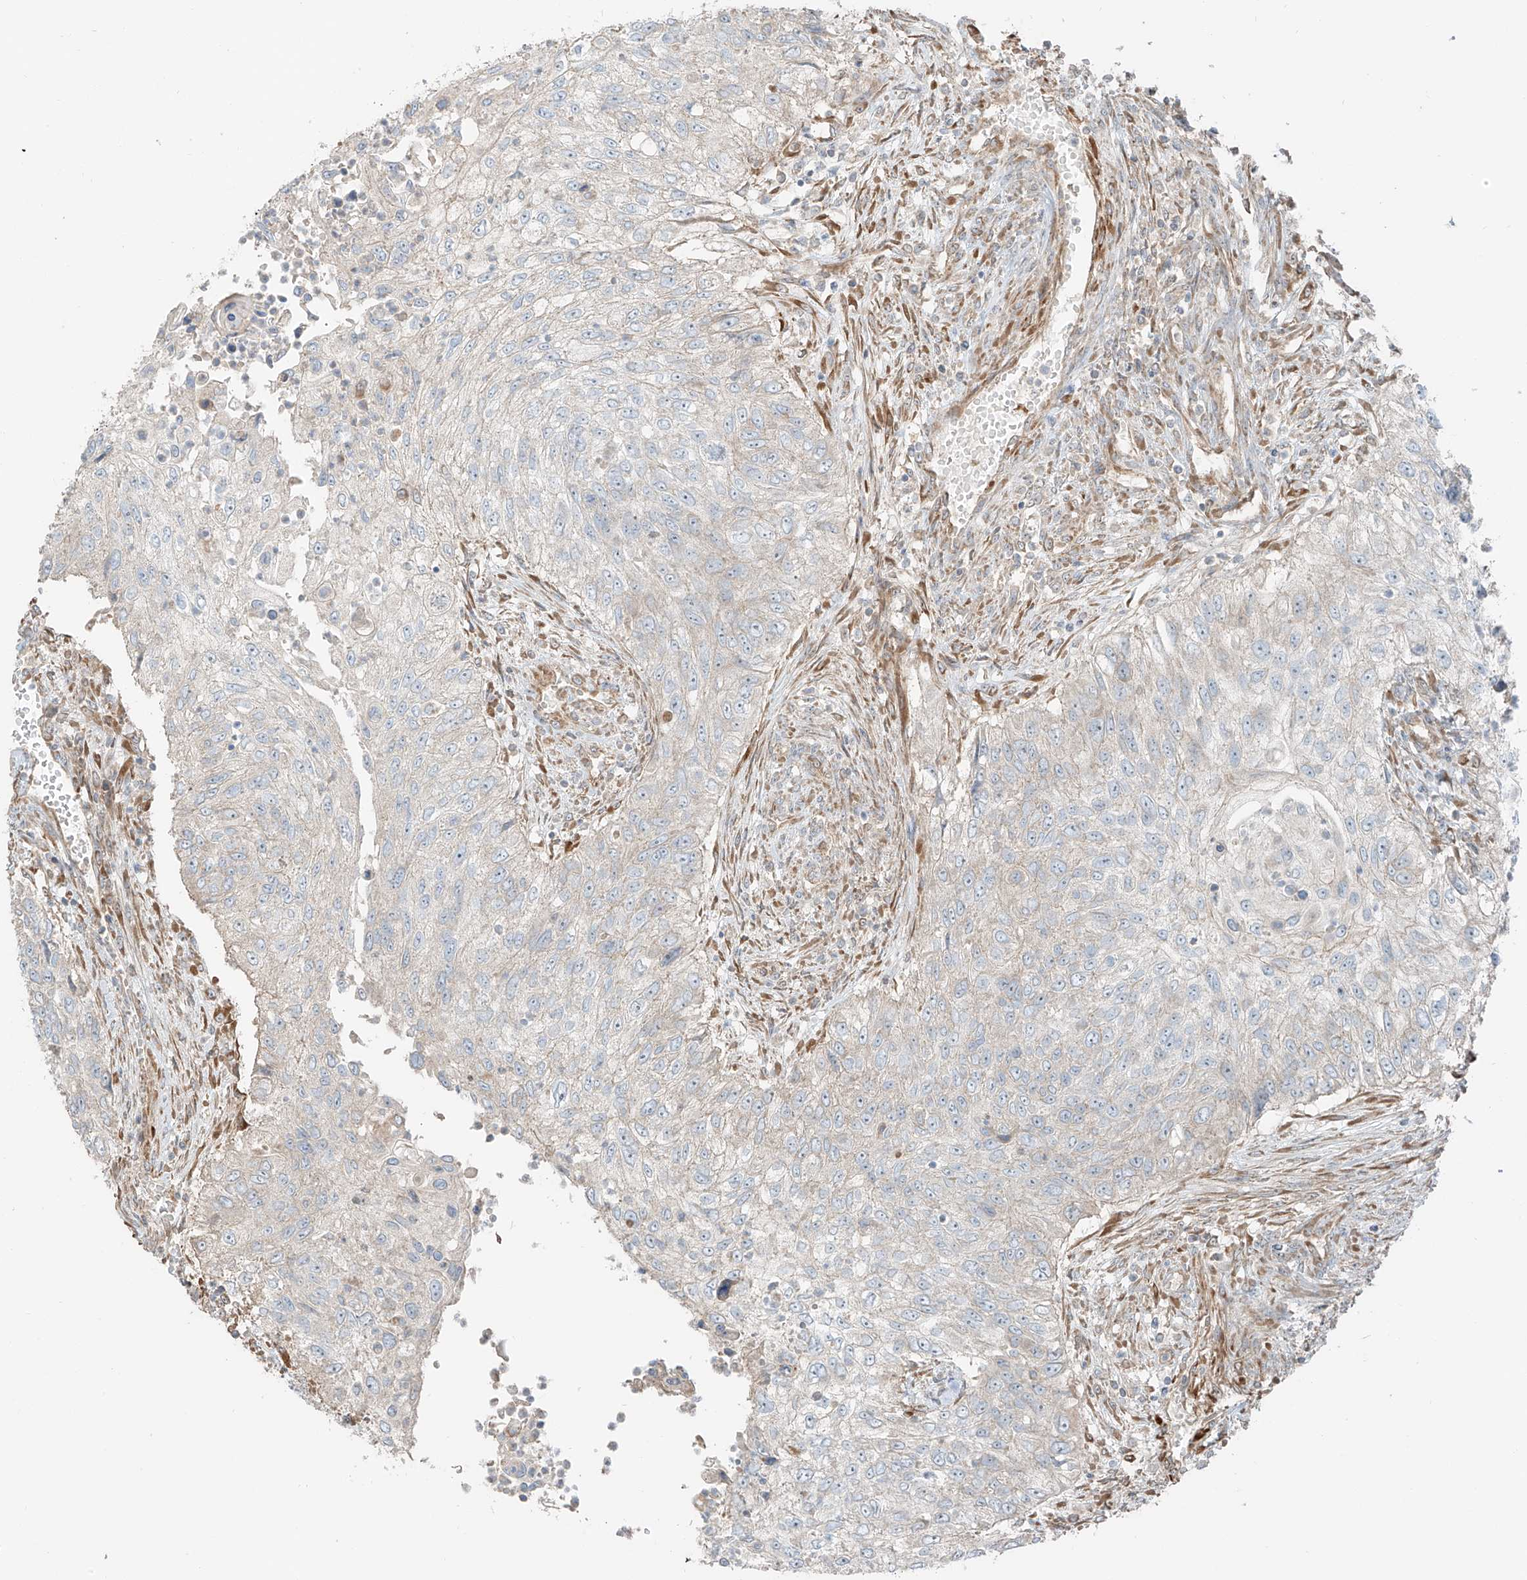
{"staining": {"intensity": "negative", "quantity": "none", "location": "none"}, "tissue": "urothelial cancer", "cell_type": "Tumor cells", "image_type": "cancer", "snomed": [{"axis": "morphology", "description": "Urothelial carcinoma, High grade"}, {"axis": "topography", "description": "Urinary bladder"}], "caption": "Immunohistochemistry (IHC) photomicrograph of neoplastic tissue: human high-grade urothelial carcinoma stained with DAB demonstrates no significant protein positivity in tumor cells. Nuclei are stained in blue.", "gene": "FSTL1", "patient": {"sex": "female", "age": 60}}